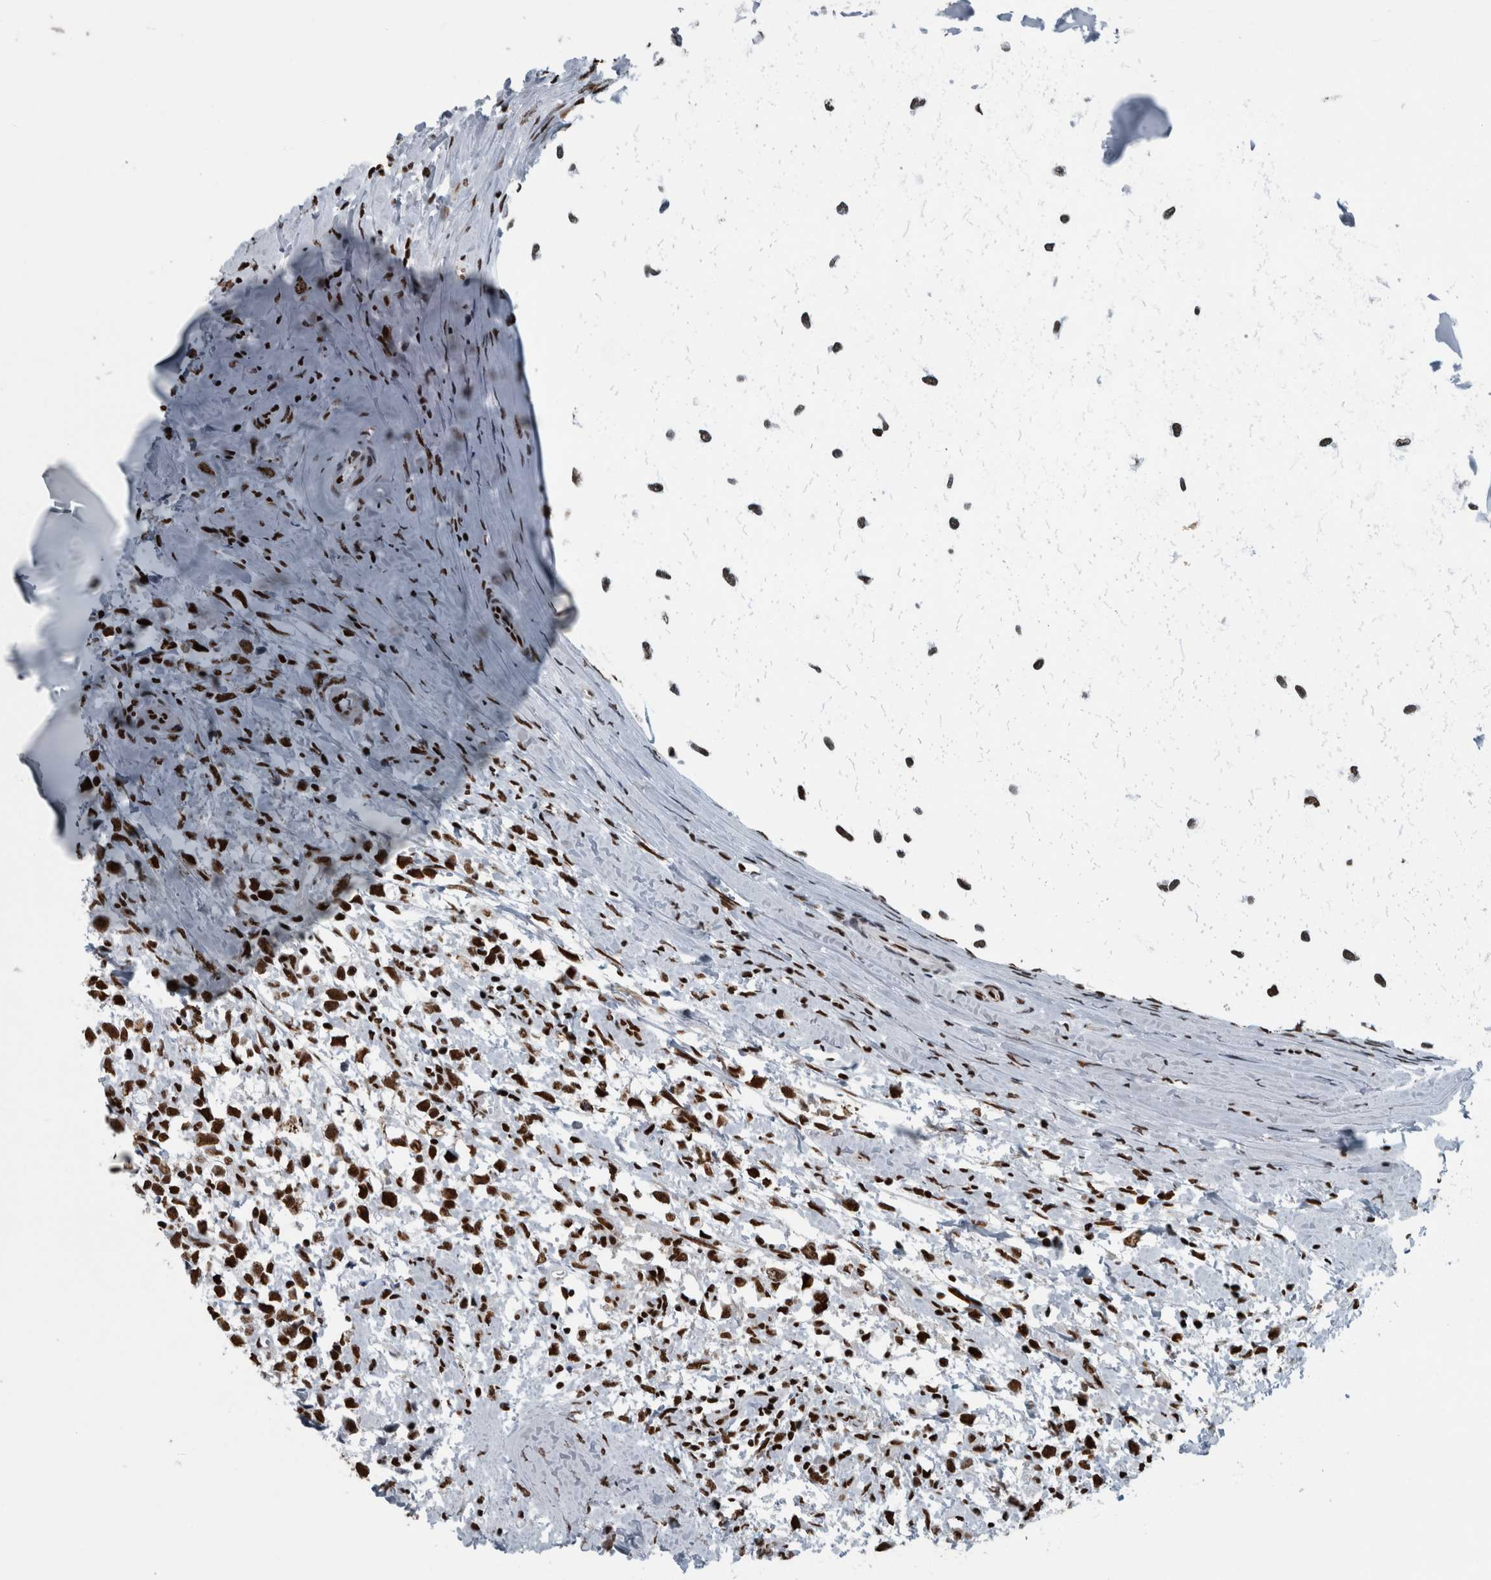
{"staining": {"intensity": "strong", "quantity": ">75%", "location": "nuclear"}, "tissue": "testis cancer", "cell_type": "Tumor cells", "image_type": "cancer", "snomed": [{"axis": "morphology", "description": "Seminoma, NOS"}, {"axis": "morphology", "description": "Carcinoma, Embryonal, NOS"}, {"axis": "topography", "description": "Testis"}], "caption": "Immunohistochemical staining of testis cancer exhibits strong nuclear protein staining in approximately >75% of tumor cells. (Brightfield microscopy of DAB IHC at high magnification).", "gene": "DNMT3A", "patient": {"sex": "male", "age": 51}}